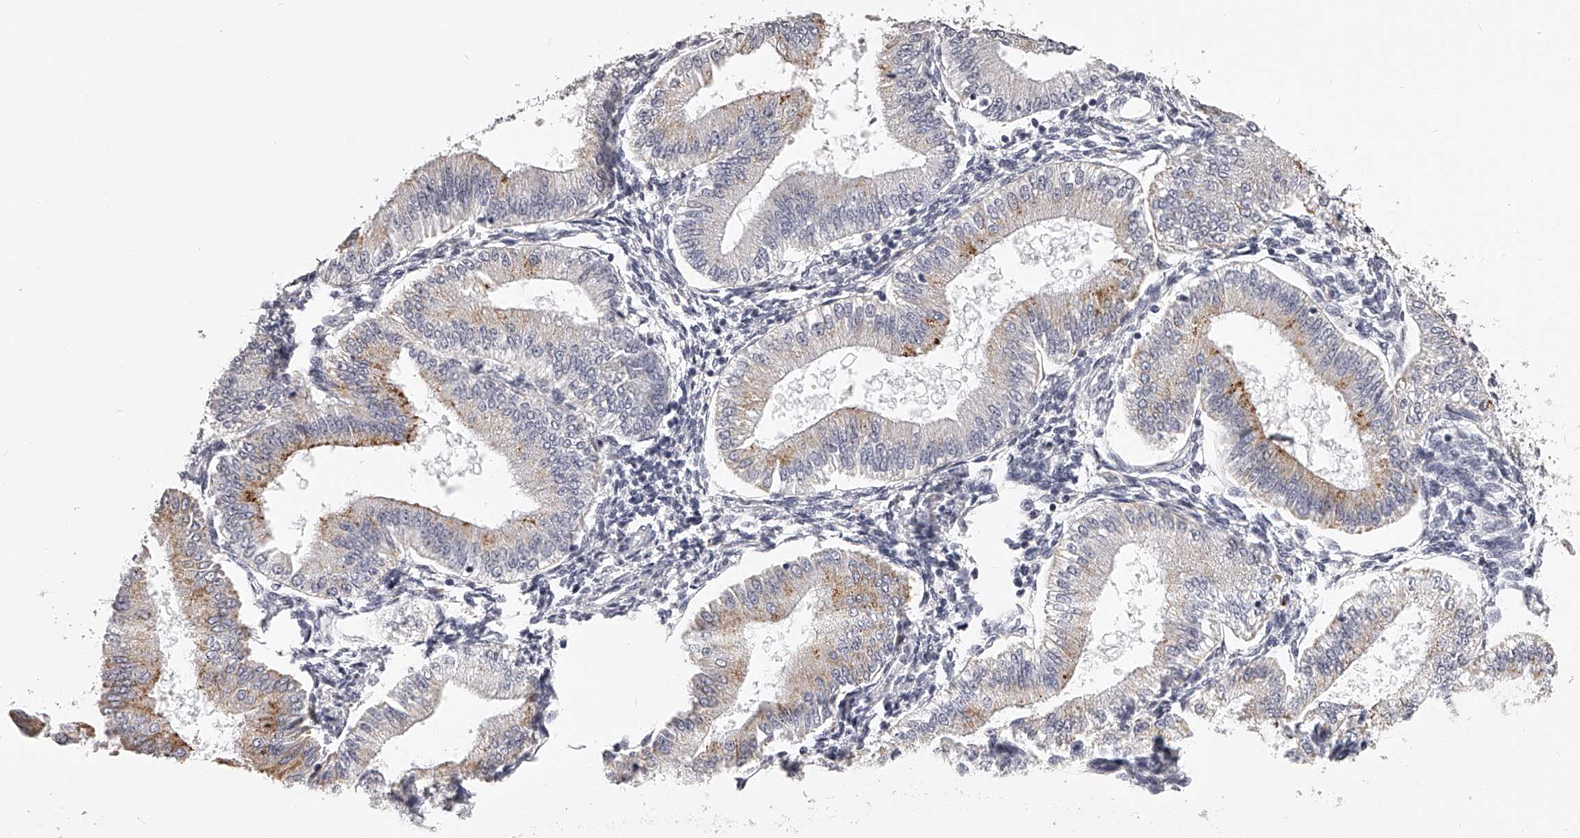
{"staining": {"intensity": "negative", "quantity": "none", "location": "none"}, "tissue": "endometrium", "cell_type": "Cells in endometrial stroma", "image_type": "normal", "snomed": [{"axis": "morphology", "description": "Normal tissue, NOS"}, {"axis": "topography", "description": "Endometrium"}], "caption": "Cells in endometrial stroma are negative for protein expression in unremarkable human endometrium. (DAB IHC with hematoxylin counter stain).", "gene": "DMRT1", "patient": {"sex": "female", "age": 39}}